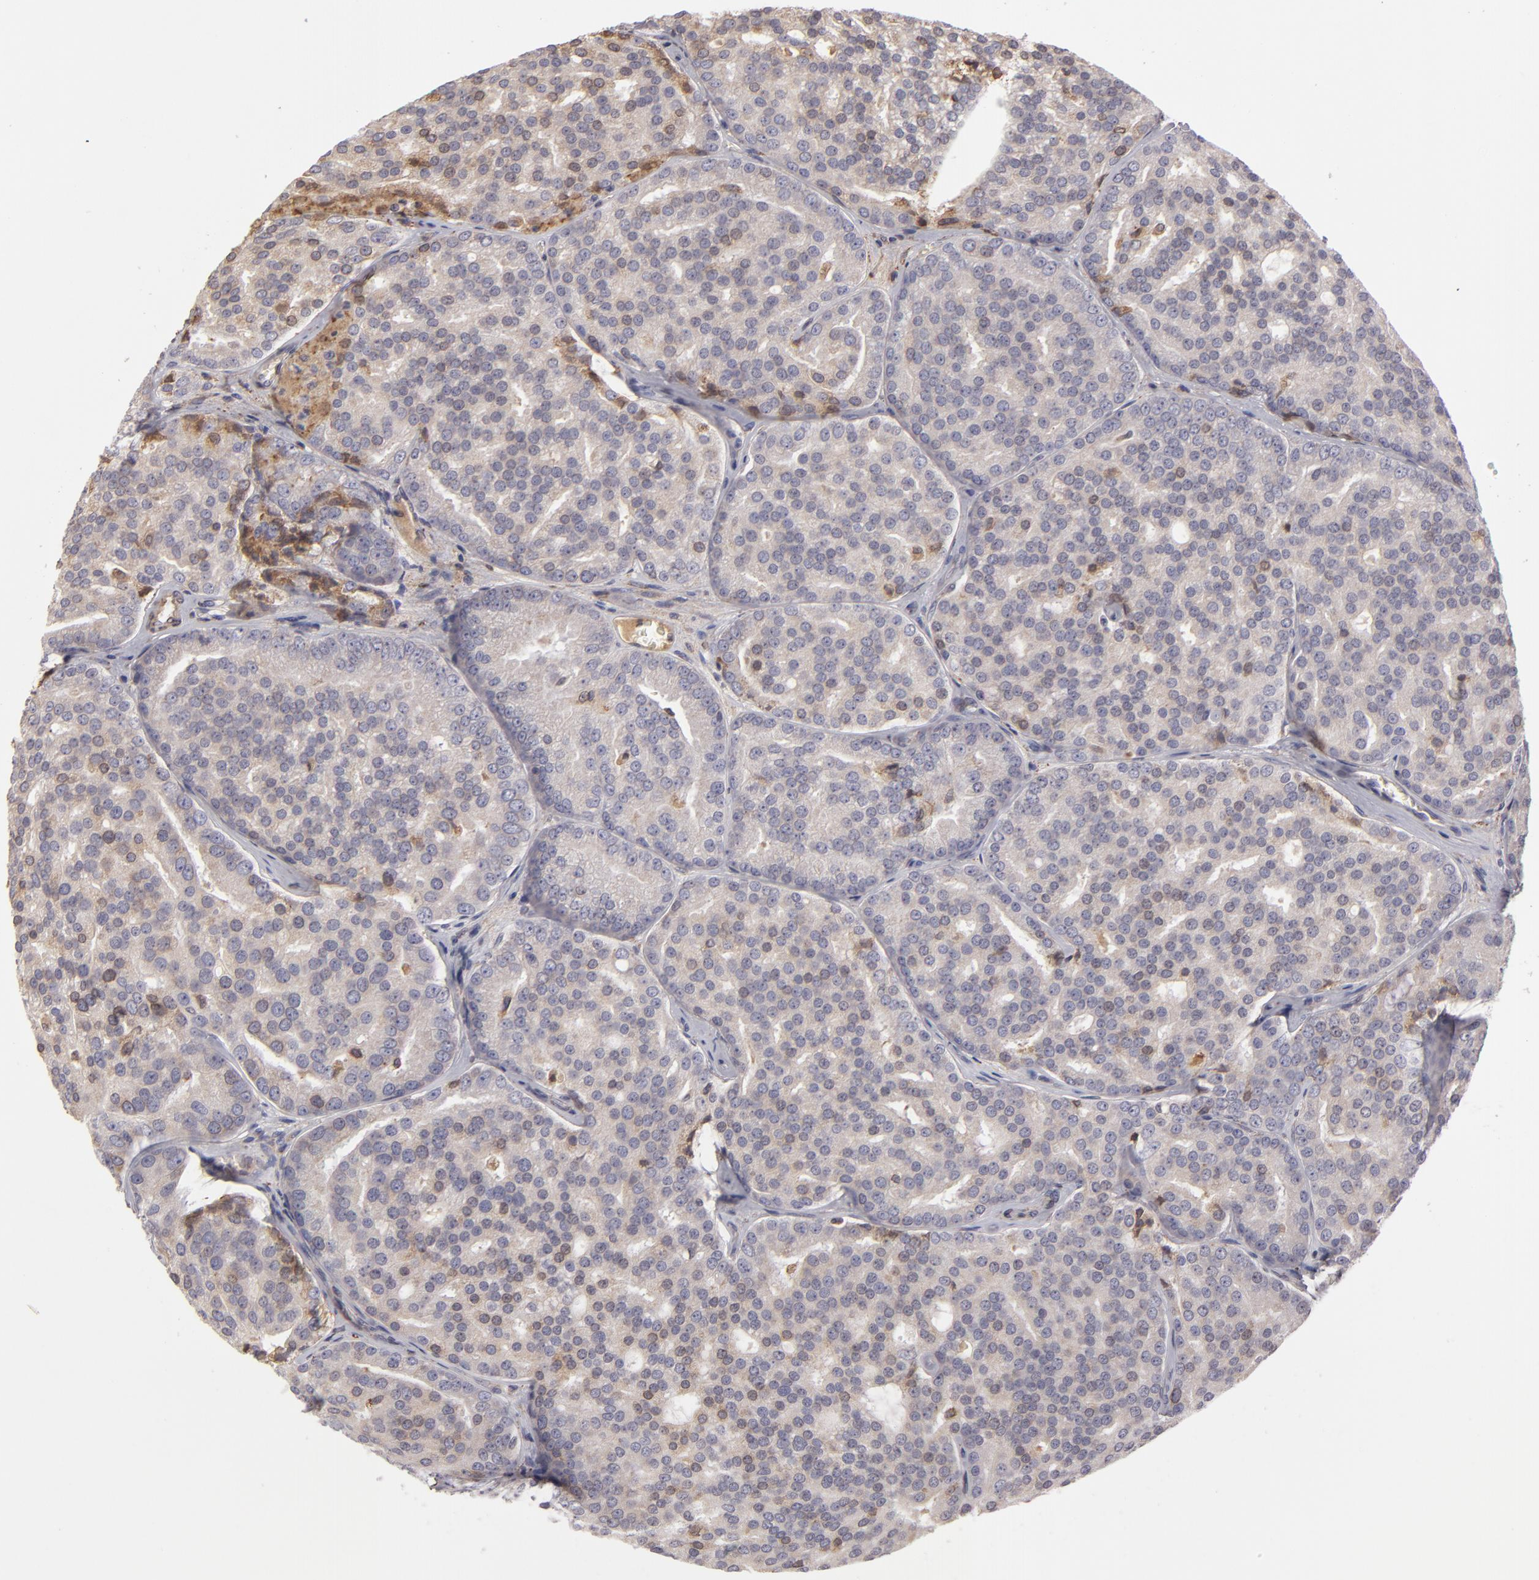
{"staining": {"intensity": "moderate", "quantity": ">75%", "location": "cytoplasmic/membranous"}, "tissue": "prostate cancer", "cell_type": "Tumor cells", "image_type": "cancer", "snomed": [{"axis": "morphology", "description": "Adenocarcinoma, High grade"}, {"axis": "topography", "description": "Prostate"}], "caption": "There is medium levels of moderate cytoplasmic/membranous positivity in tumor cells of prostate adenocarcinoma (high-grade), as demonstrated by immunohistochemical staining (brown color).", "gene": "CFB", "patient": {"sex": "male", "age": 64}}